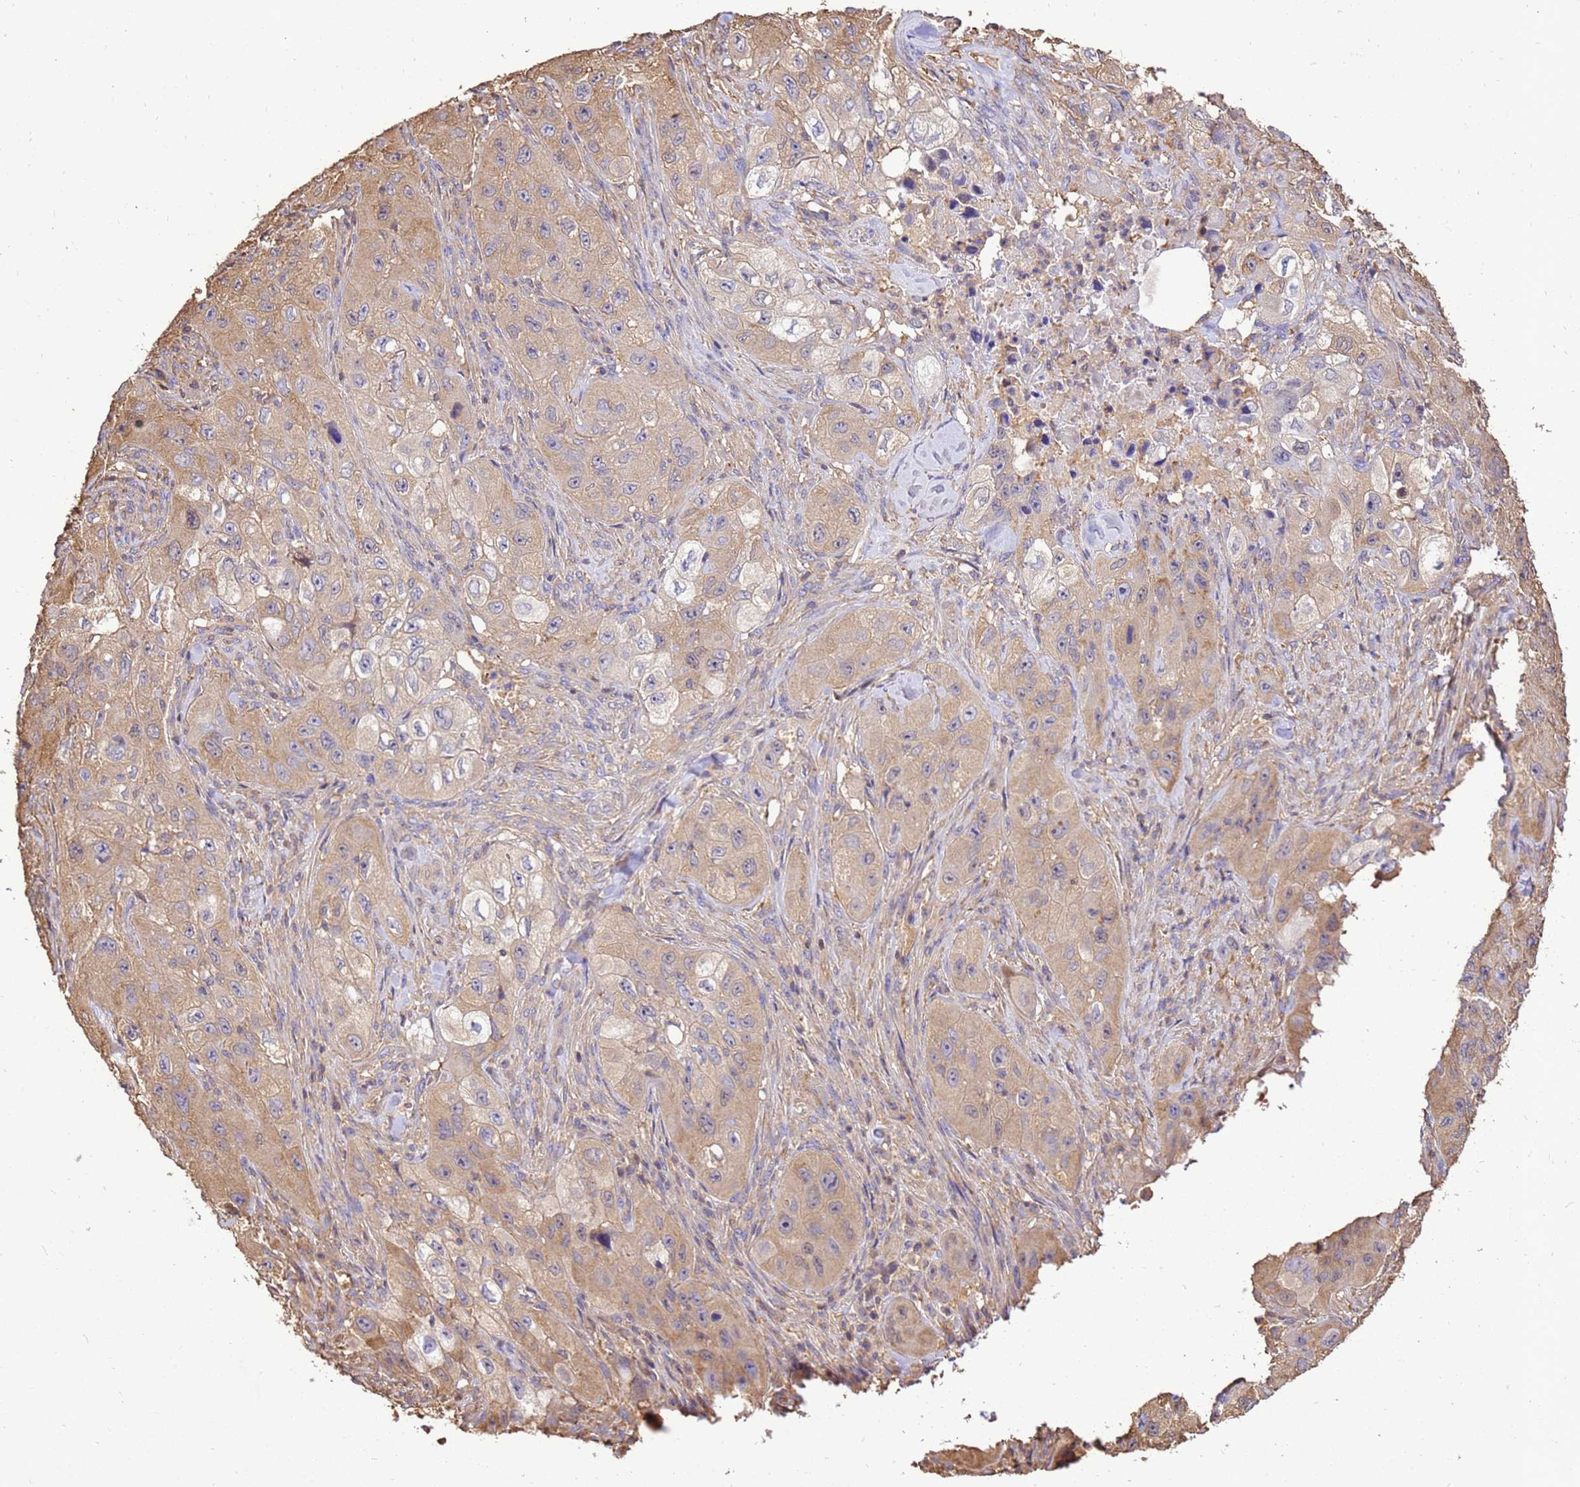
{"staining": {"intensity": "weak", "quantity": ">75%", "location": "cytoplasmic/membranous"}, "tissue": "skin cancer", "cell_type": "Tumor cells", "image_type": "cancer", "snomed": [{"axis": "morphology", "description": "Squamous cell carcinoma, NOS"}, {"axis": "topography", "description": "Skin"}, {"axis": "topography", "description": "Subcutis"}], "caption": "Tumor cells exhibit weak cytoplasmic/membranous expression in approximately >75% of cells in skin cancer (squamous cell carcinoma).", "gene": "WDR64", "patient": {"sex": "male", "age": 73}}